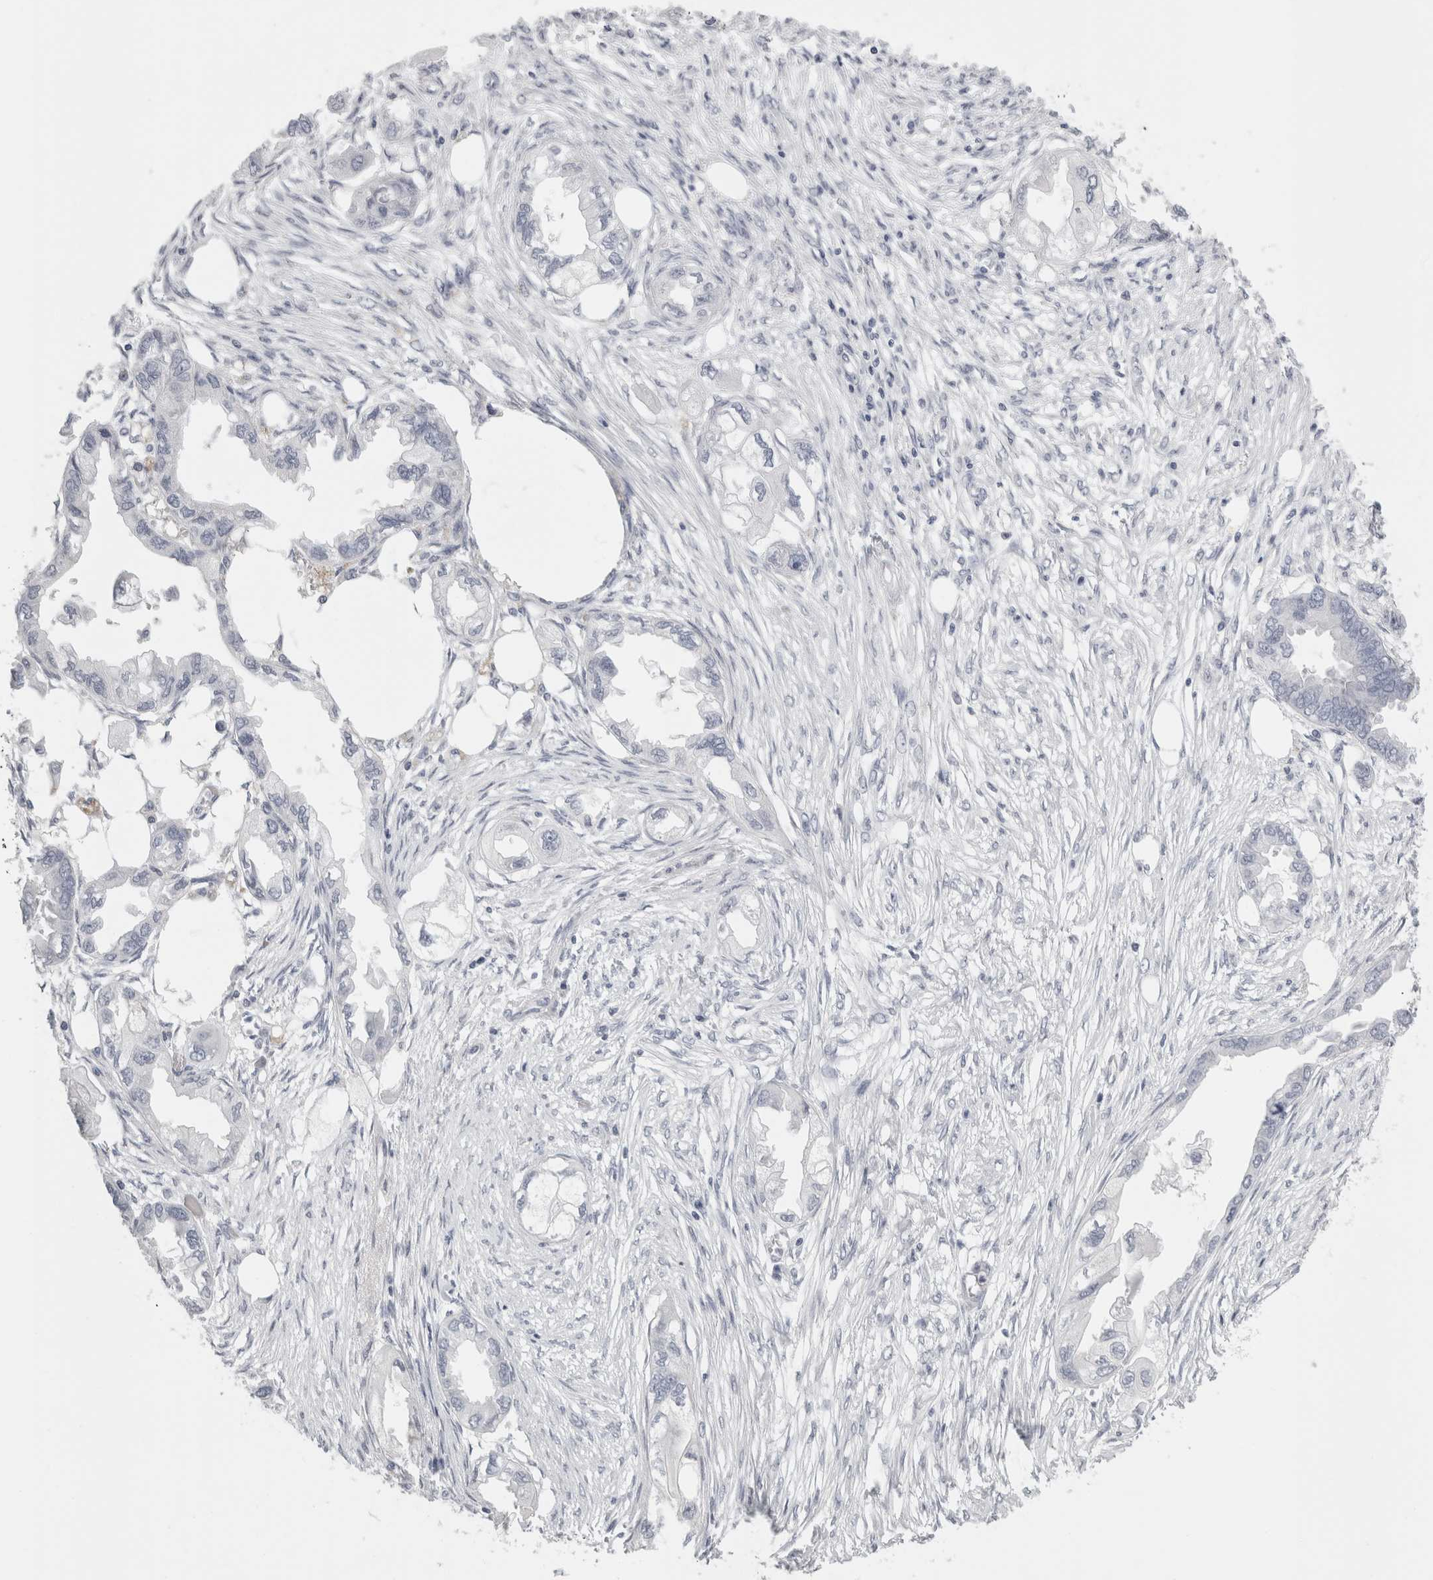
{"staining": {"intensity": "negative", "quantity": "none", "location": "none"}, "tissue": "endometrial cancer", "cell_type": "Tumor cells", "image_type": "cancer", "snomed": [{"axis": "morphology", "description": "Adenocarcinoma, NOS"}, {"axis": "morphology", "description": "Adenocarcinoma, metastatic, NOS"}, {"axis": "topography", "description": "Adipose tissue"}, {"axis": "topography", "description": "Endometrium"}], "caption": "Immunohistochemistry (IHC) of human endometrial cancer (adenocarcinoma) reveals no positivity in tumor cells.", "gene": "FBLIM1", "patient": {"sex": "female", "age": 67}}